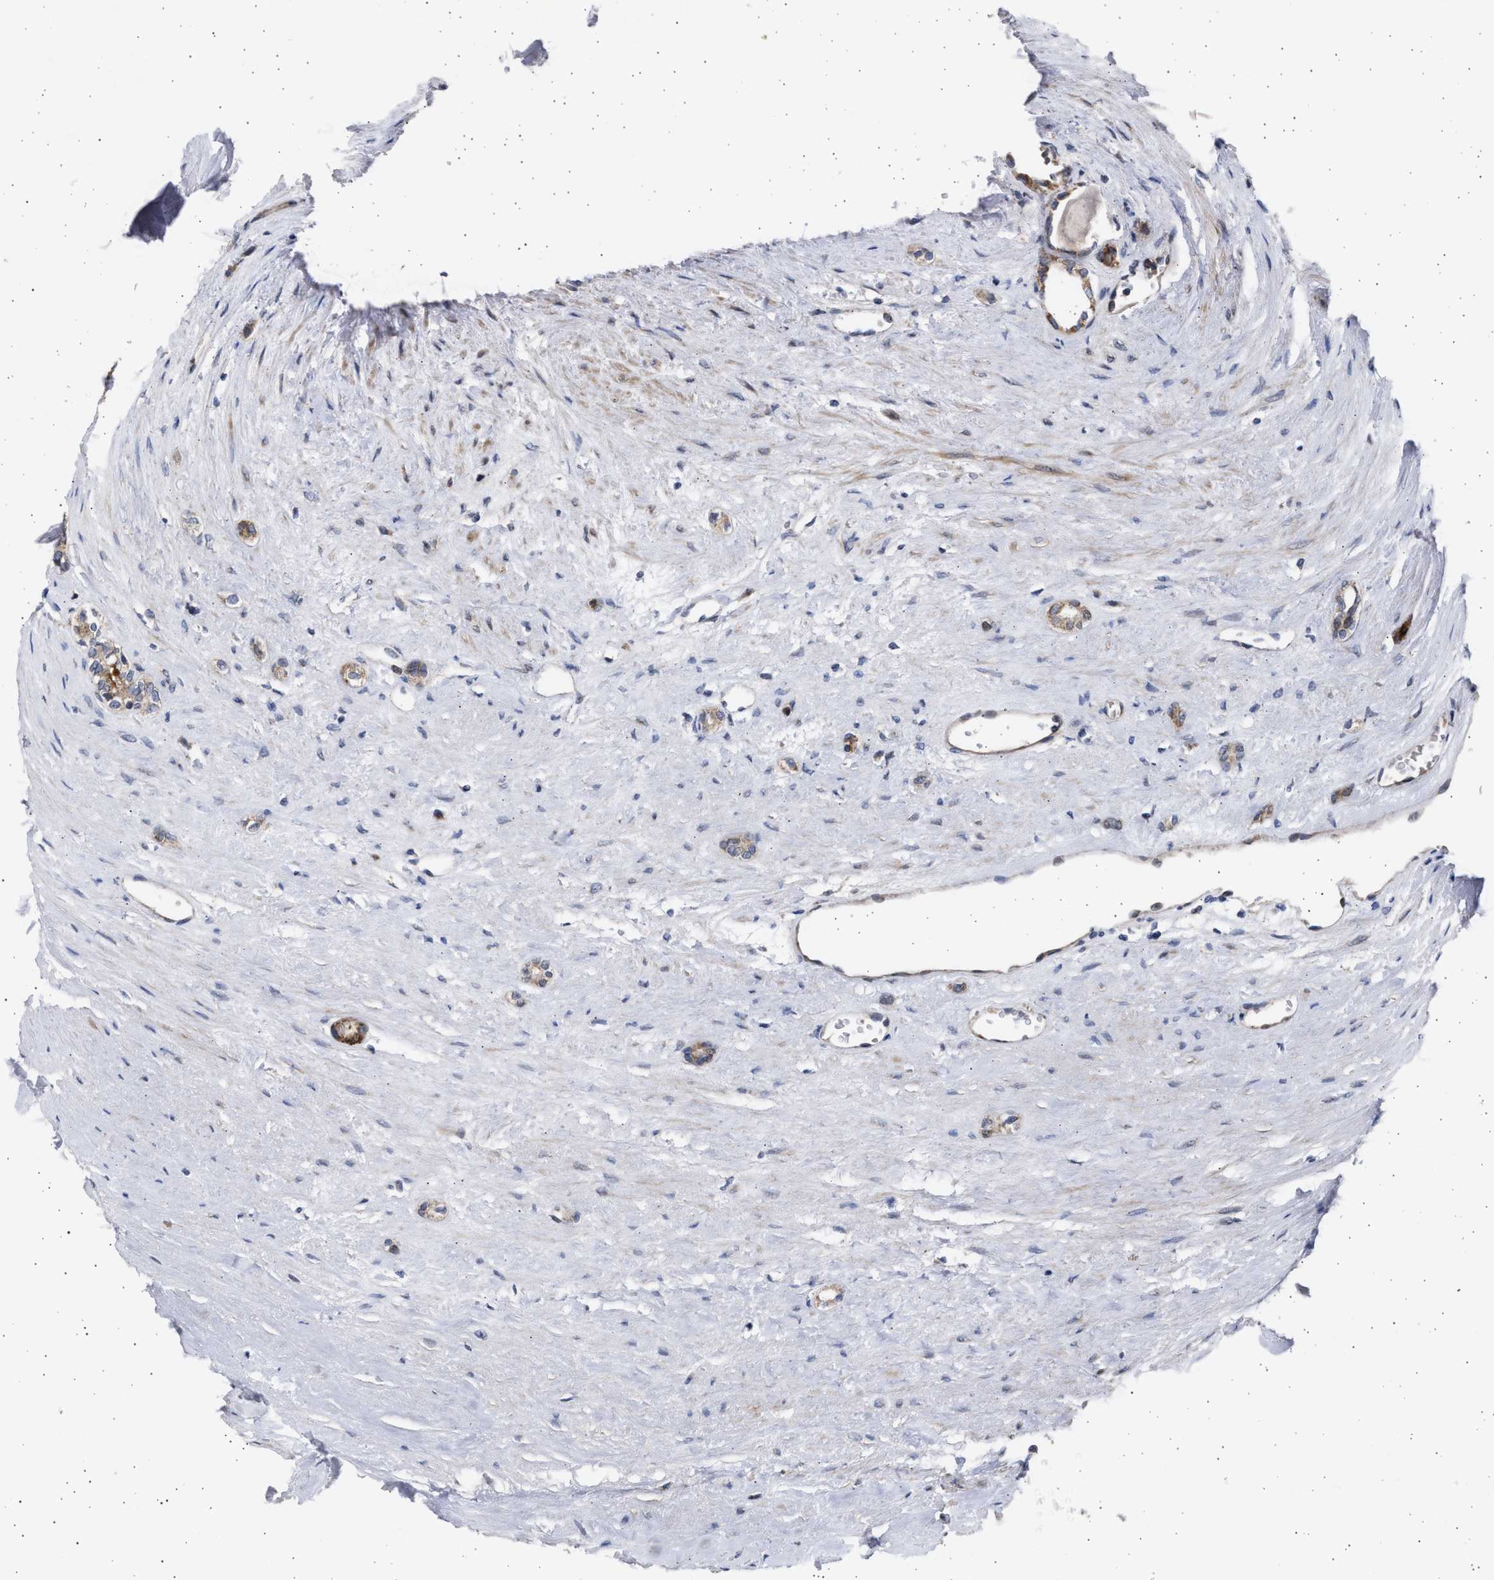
{"staining": {"intensity": "moderate", "quantity": ">75%", "location": "cytoplasmic/membranous"}, "tissue": "renal cancer", "cell_type": "Tumor cells", "image_type": "cancer", "snomed": [{"axis": "morphology", "description": "Adenocarcinoma, NOS"}, {"axis": "topography", "description": "Kidney"}], "caption": "The image reveals immunohistochemical staining of renal cancer (adenocarcinoma). There is moderate cytoplasmic/membranous staining is appreciated in approximately >75% of tumor cells. (Stains: DAB in brown, nuclei in blue, Microscopy: brightfield microscopy at high magnification).", "gene": "TTC19", "patient": {"sex": "male", "age": 56}}